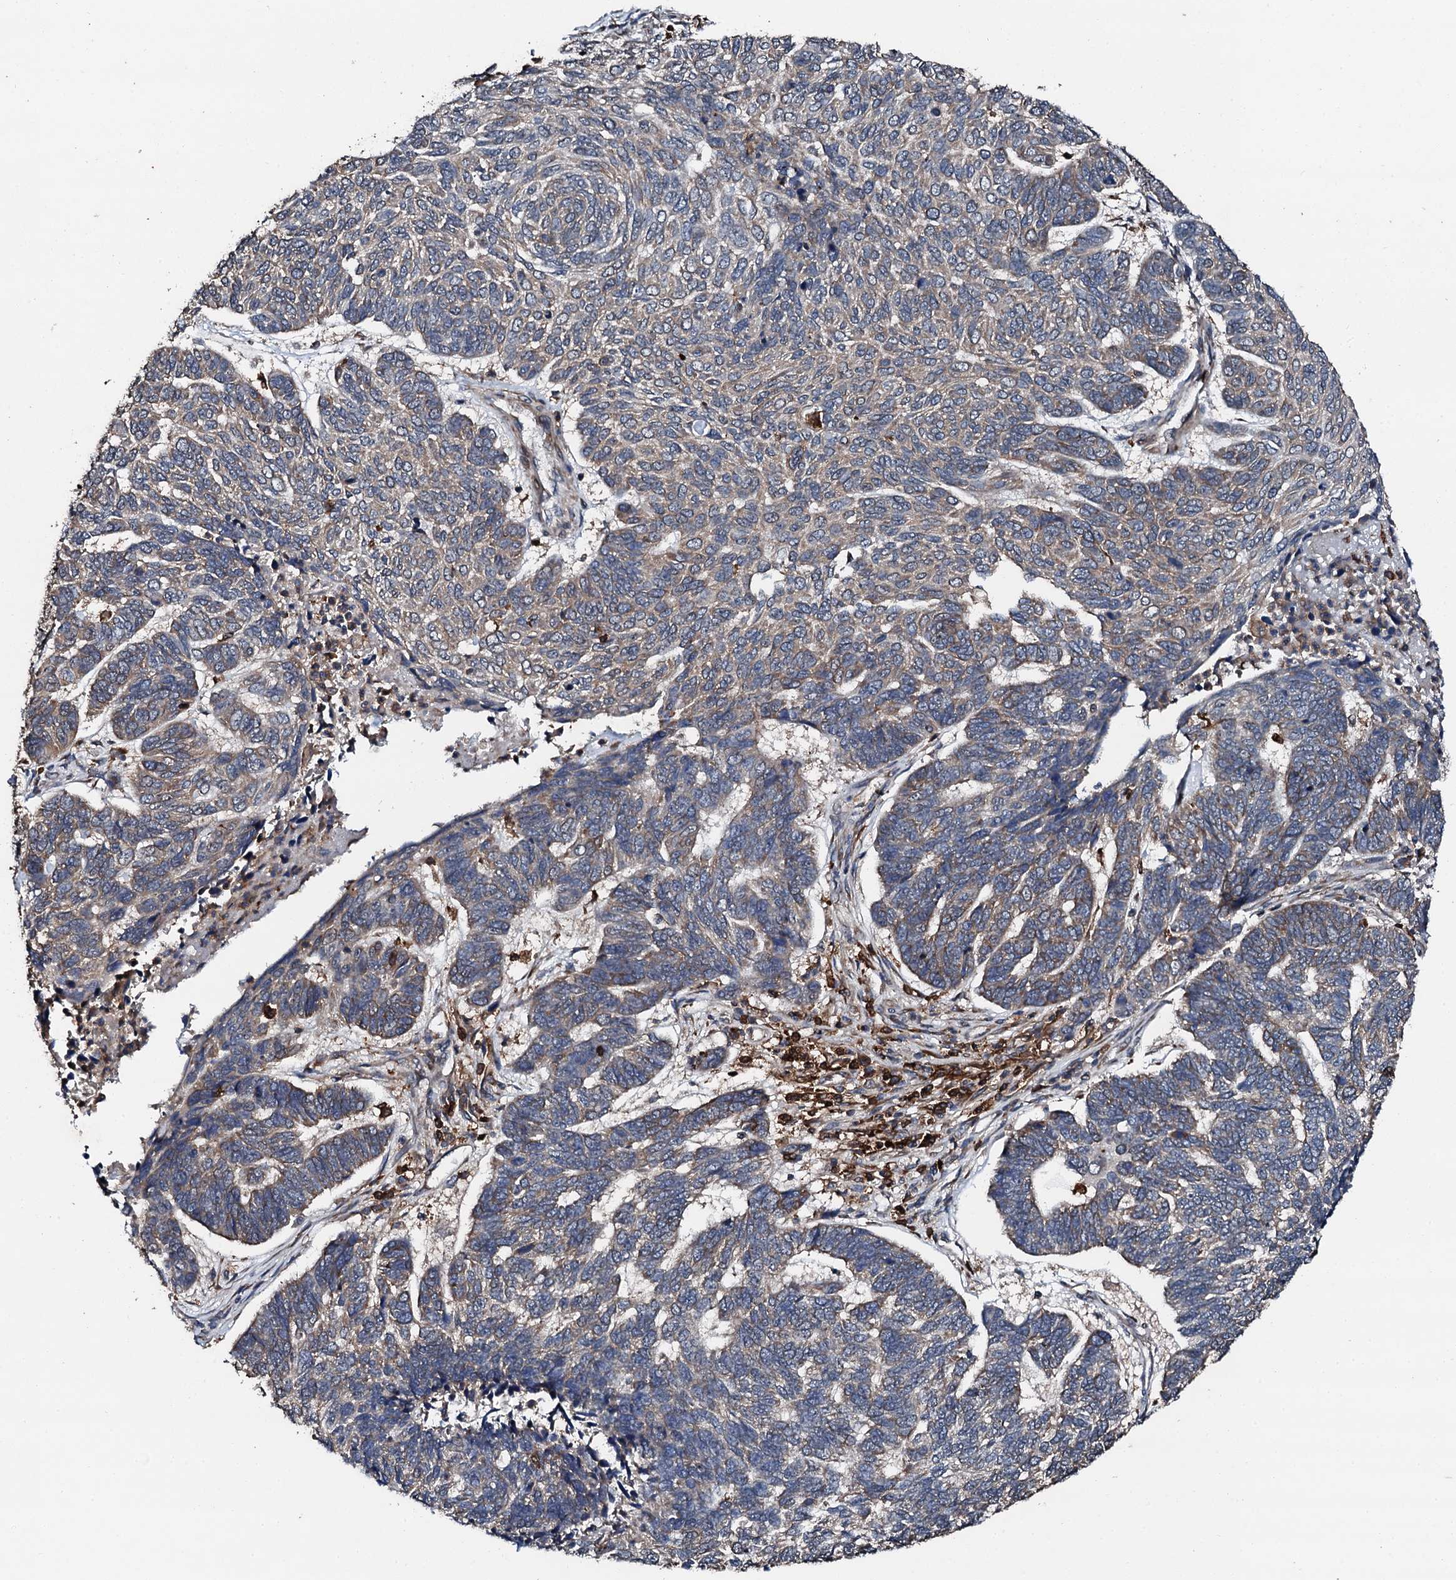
{"staining": {"intensity": "weak", "quantity": "<25%", "location": "cytoplasmic/membranous"}, "tissue": "skin cancer", "cell_type": "Tumor cells", "image_type": "cancer", "snomed": [{"axis": "morphology", "description": "Basal cell carcinoma"}, {"axis": "topography", "description": "Skin"}], "caption": "Skin cancer was stained to show a protein in brown. There is no significant staining in tumor cells.", "gene": "EDC4", "patient": {"sex": "female", "age": 65}}